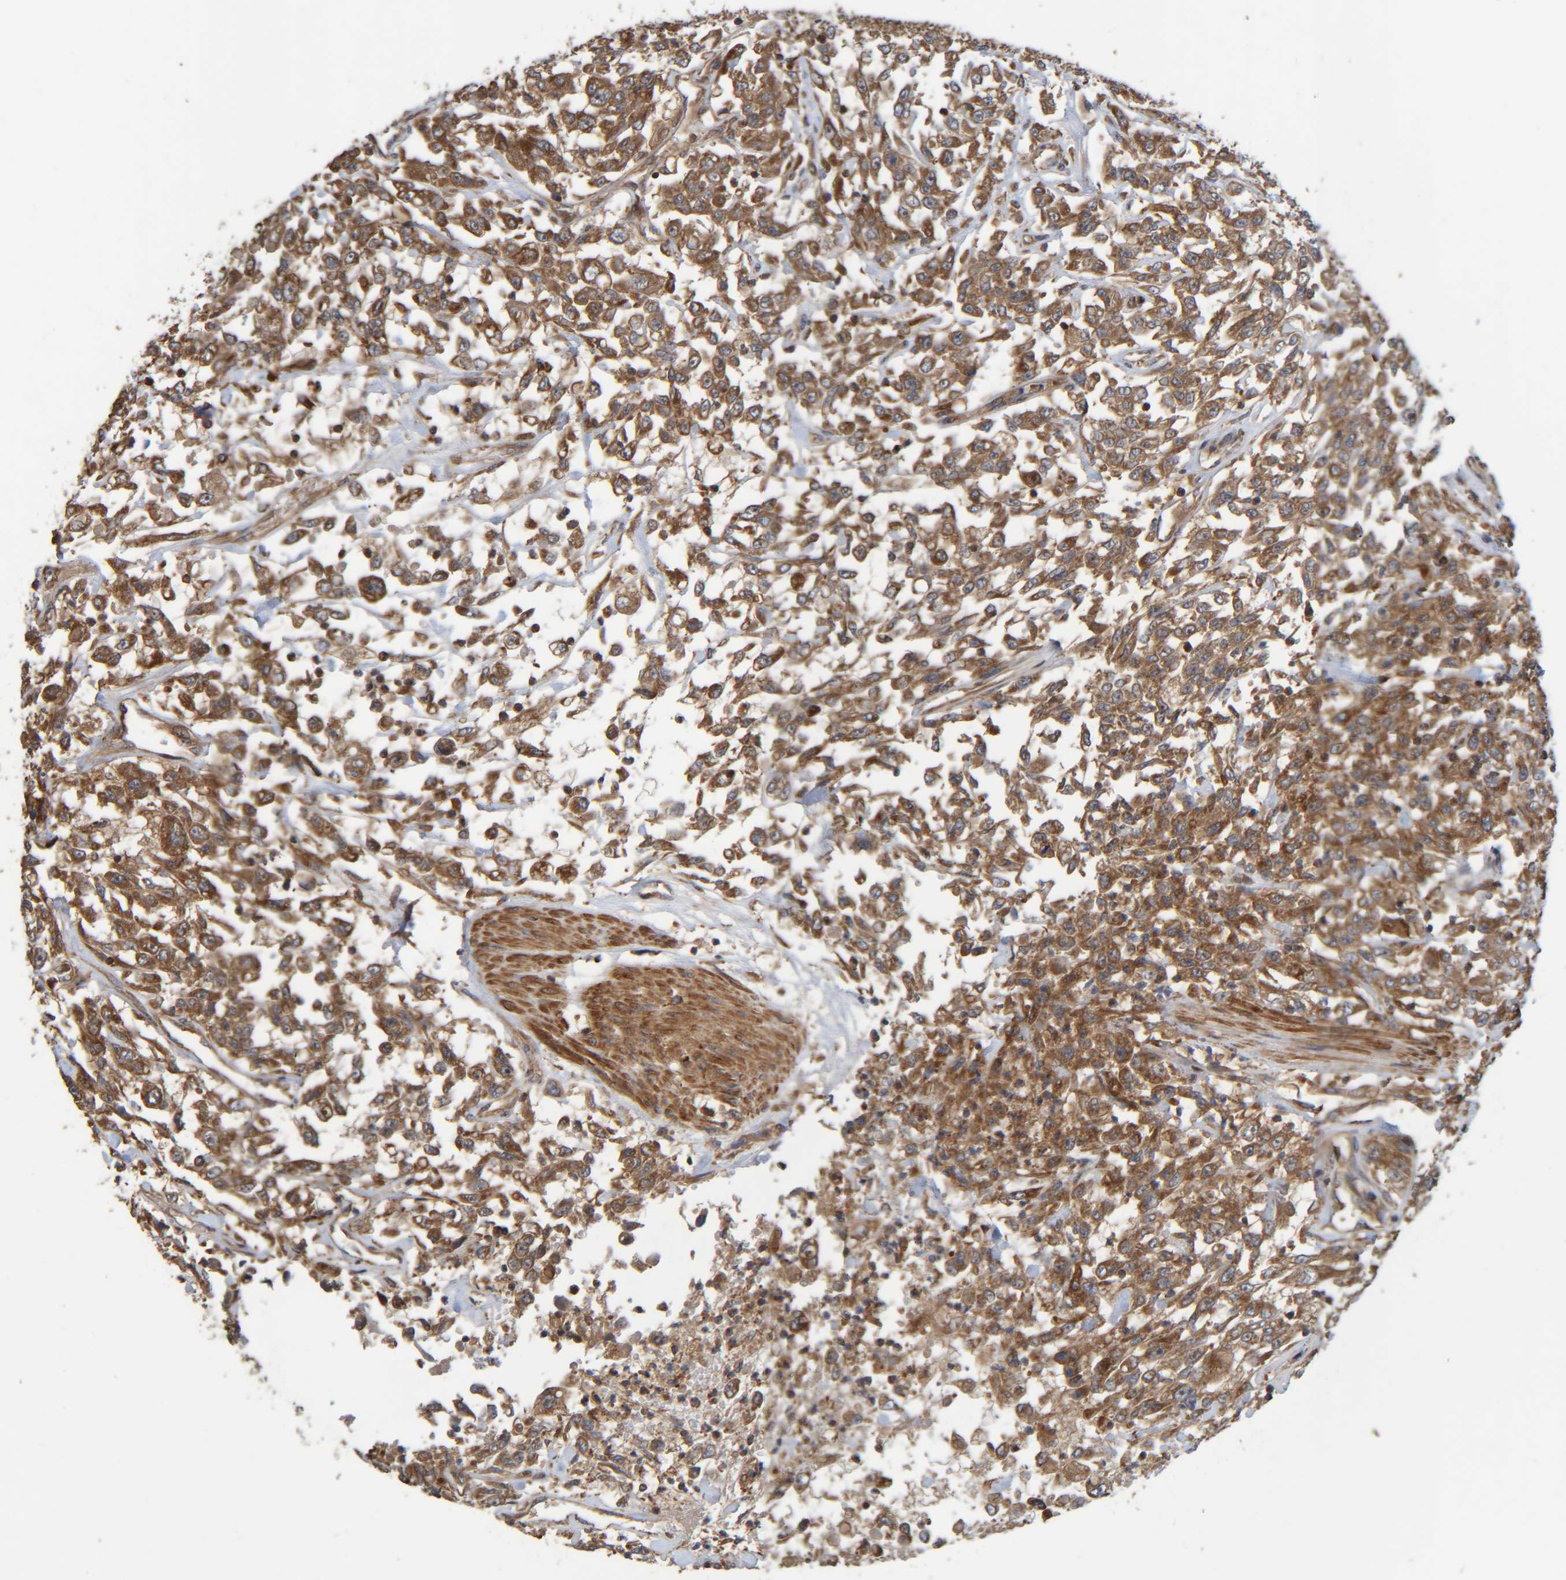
{"staining": {"intensity": "moderate", "quantity": ">75%", "location": "cytoplasmic/membranous"}, "tissue": "urothelial cancer", "cell_type": "Tumor cells", "image_type": "cancer", "snomed": [{"axis": "morphology", "description": "Urothelial carcinoma, High grade"}, {"axis": "topography", "description": "Urinary bladder"}], "caption": "Urothelial carcinoma (high-grade) tissue demonstrates moderate cytoplasmic/membranous expression in approximately >75% of tumor cells, visualized by immunohistochemistry.", "gene": "CCDC57", "patient": {"sex": "male", "age": 46}}